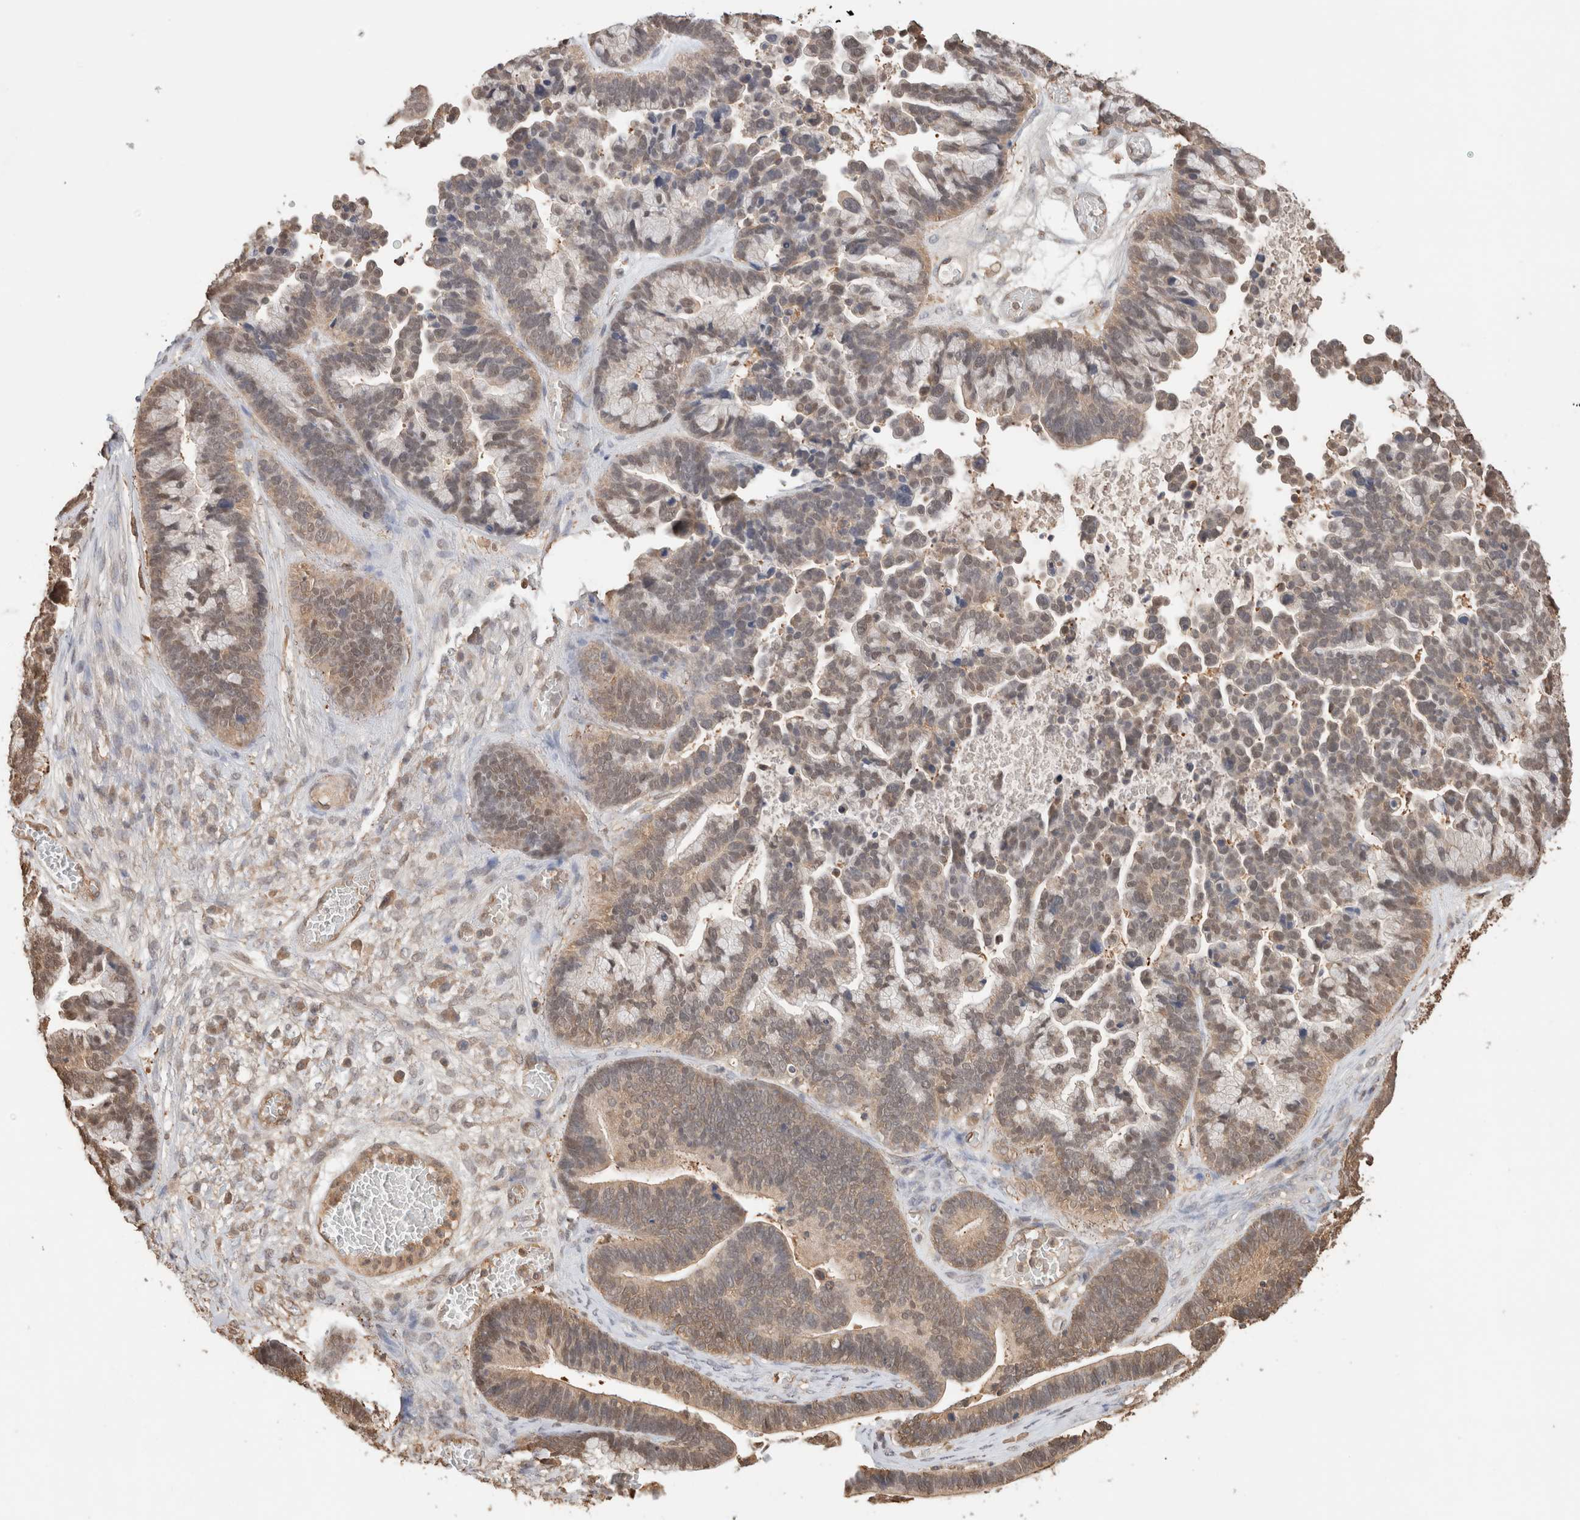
{"staining": {"intensity": "weak", "quantity": "25%-75%", "location": "cytoplasmic/membranous,nuclear"}, "tissue": "ovarian cancer", "cell_type": "Tumor cells", "image_type": "cancer", "snomed": [{"axis": "morphology", "description": "Cystadenocarcinoma, serous, NOS"}, {"axis": "topography", "description": "Ovary"}], "caption": "Tumor cells reveal weak cytoplasmic/membranous and nuclear staining in about 25%-75% of cells in serous cystadenocarcinoma (ovarian).", "gene": "YWHAH", "patient": {"sex": "female", "age": 56}}